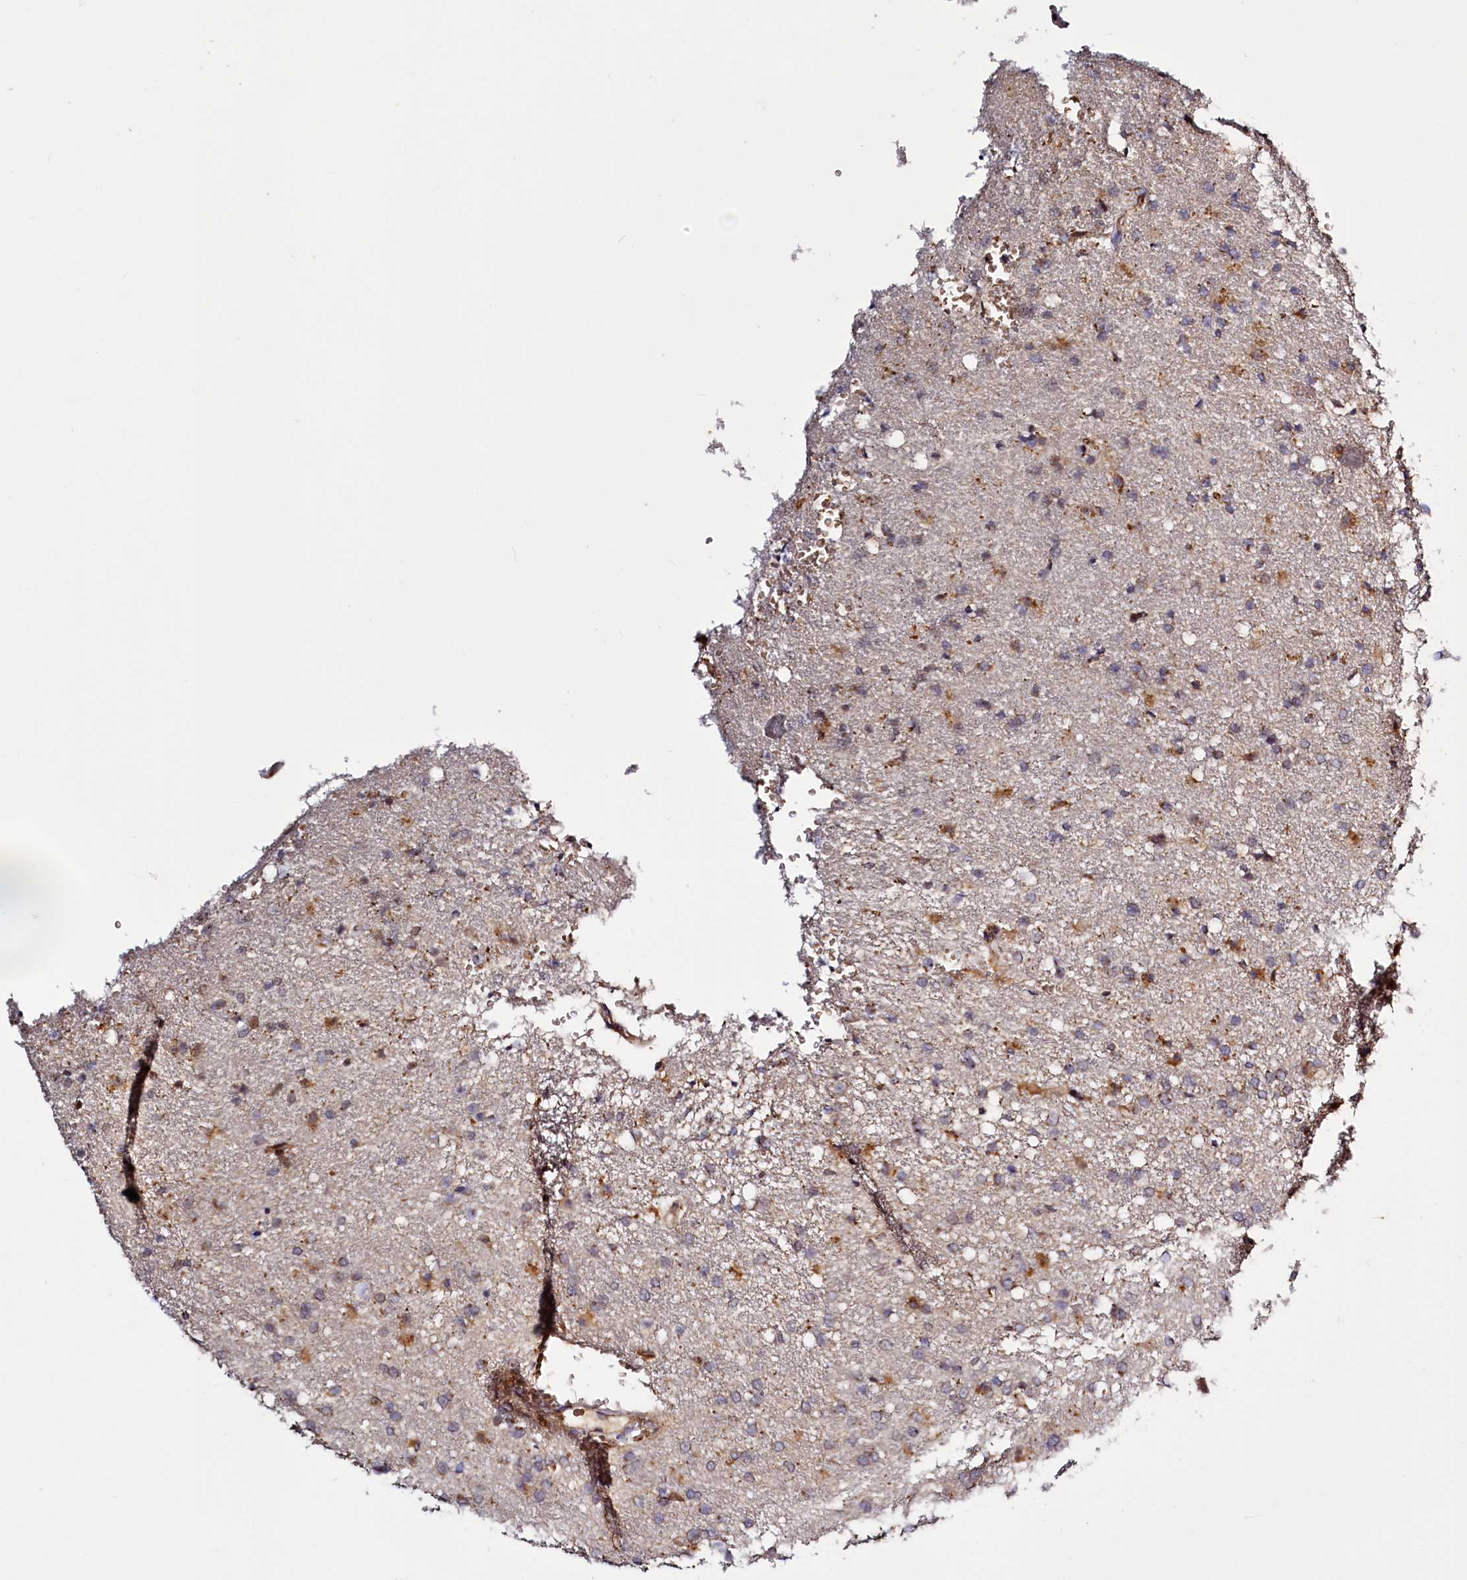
{"staining": {"intensity": "negative", "quantity": "none", "location": "none"}, "tissue": "glioma", "cell_type": "Tumor cells", "image_type": "cancer", "snomed": [{"axis": "morphology", "description": "Glioma, malignant, High grade"}, {"axis": "topography", "description": "Brain"}], "caption": "A photomicrograph of human malignant high-grade glioma is negative for staining in tumor cells.", "gene": "DYNC2H1", "patient": {"sex": "male", "age": 72}}